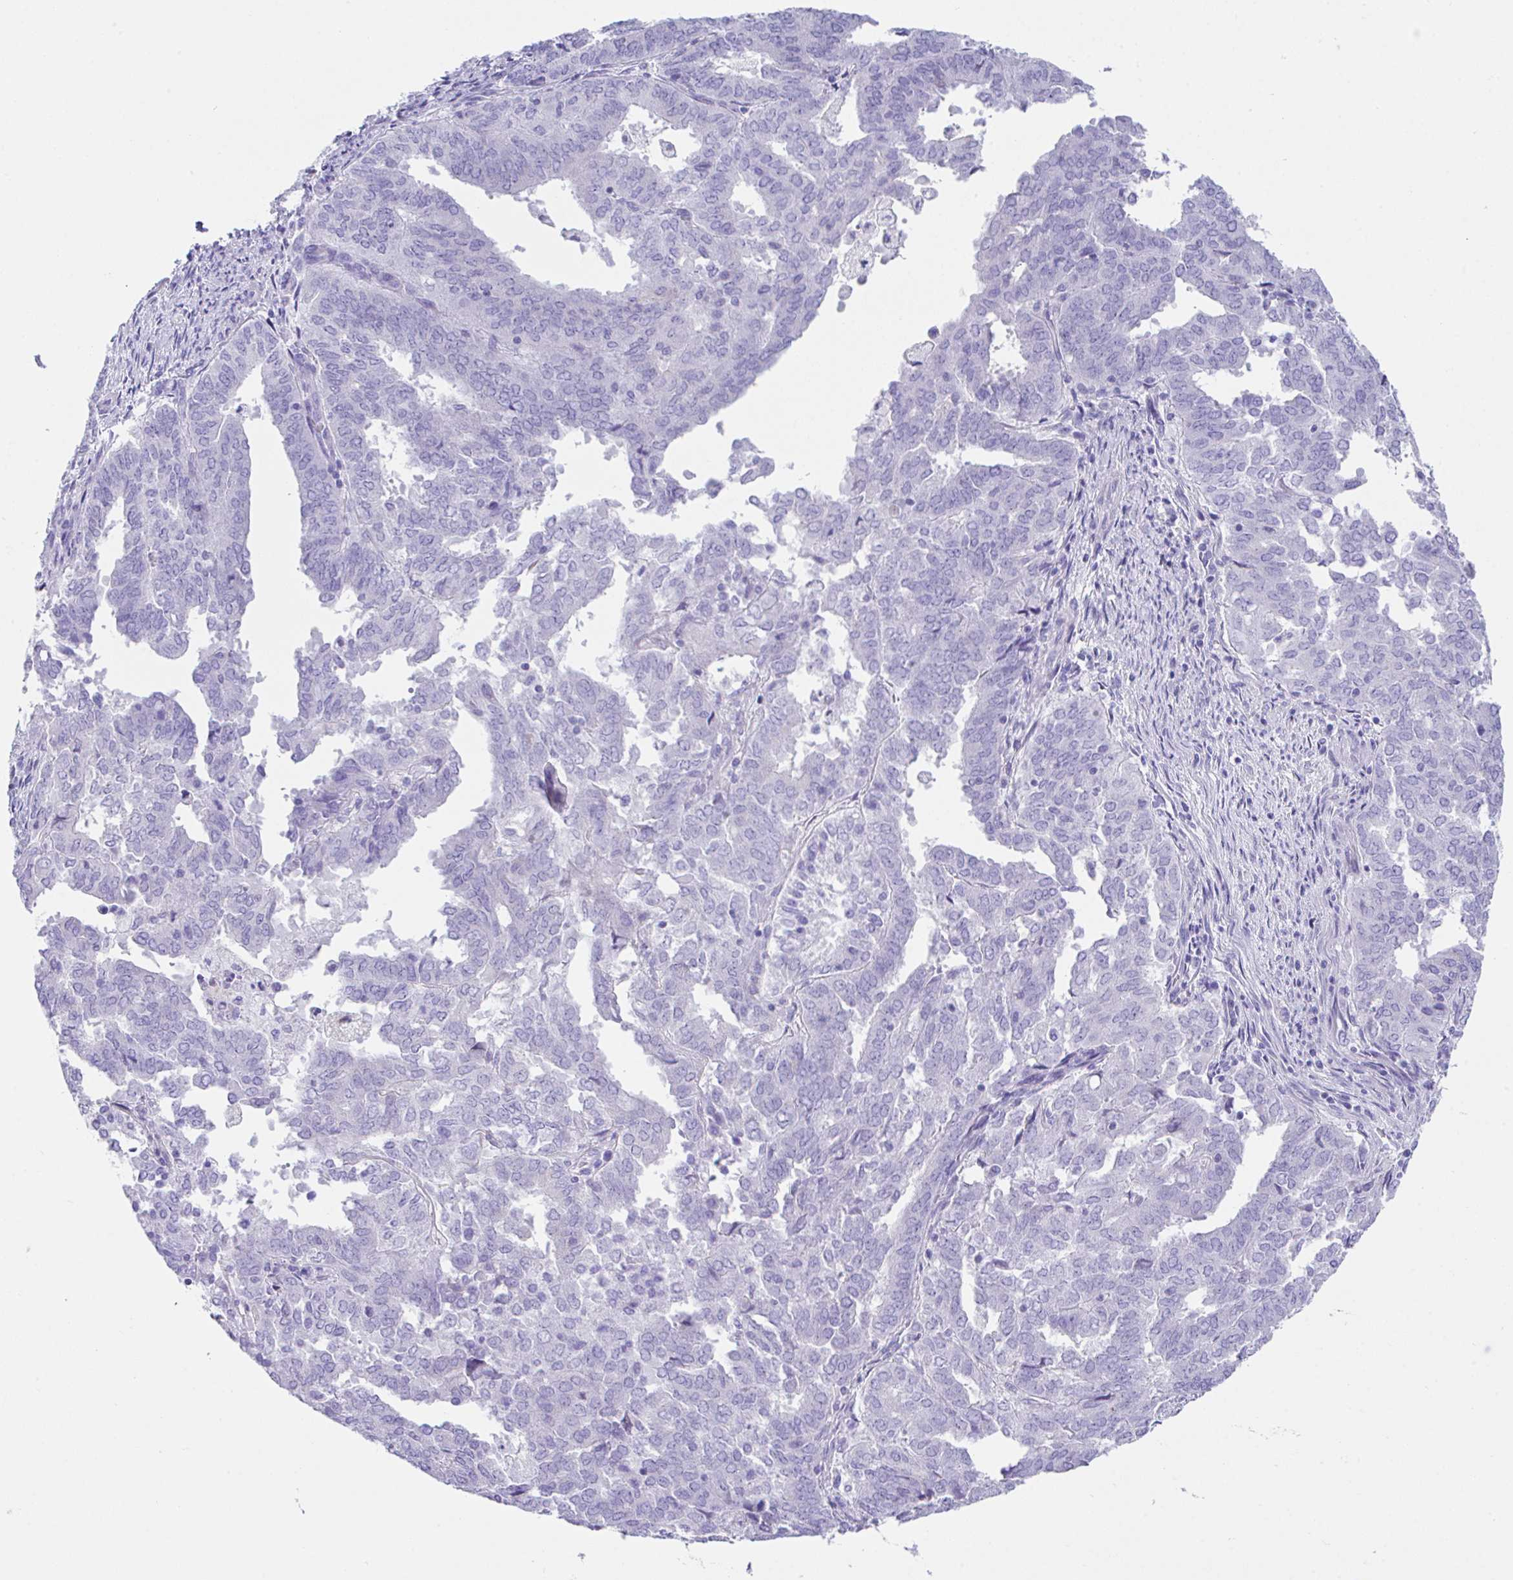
{"staining": {"intensity": "negative", "quantity": "none", "location": "none"}, "tissue": "endometrial cancer", "cell_type": "Tumor cells", "image_type": "cancer", "snomed": [{"axis": "morphology", "description": "Adenocarcinoma, NOS"}, {"axis": "topography", "description": "Endometrium"}], "caption": "A micrograph of human adenocarcinoma (endometrial) is negative for staining in tumor cells.", "gene": "SLC16A6", "patient": {"sex": "female", "age": 72}}